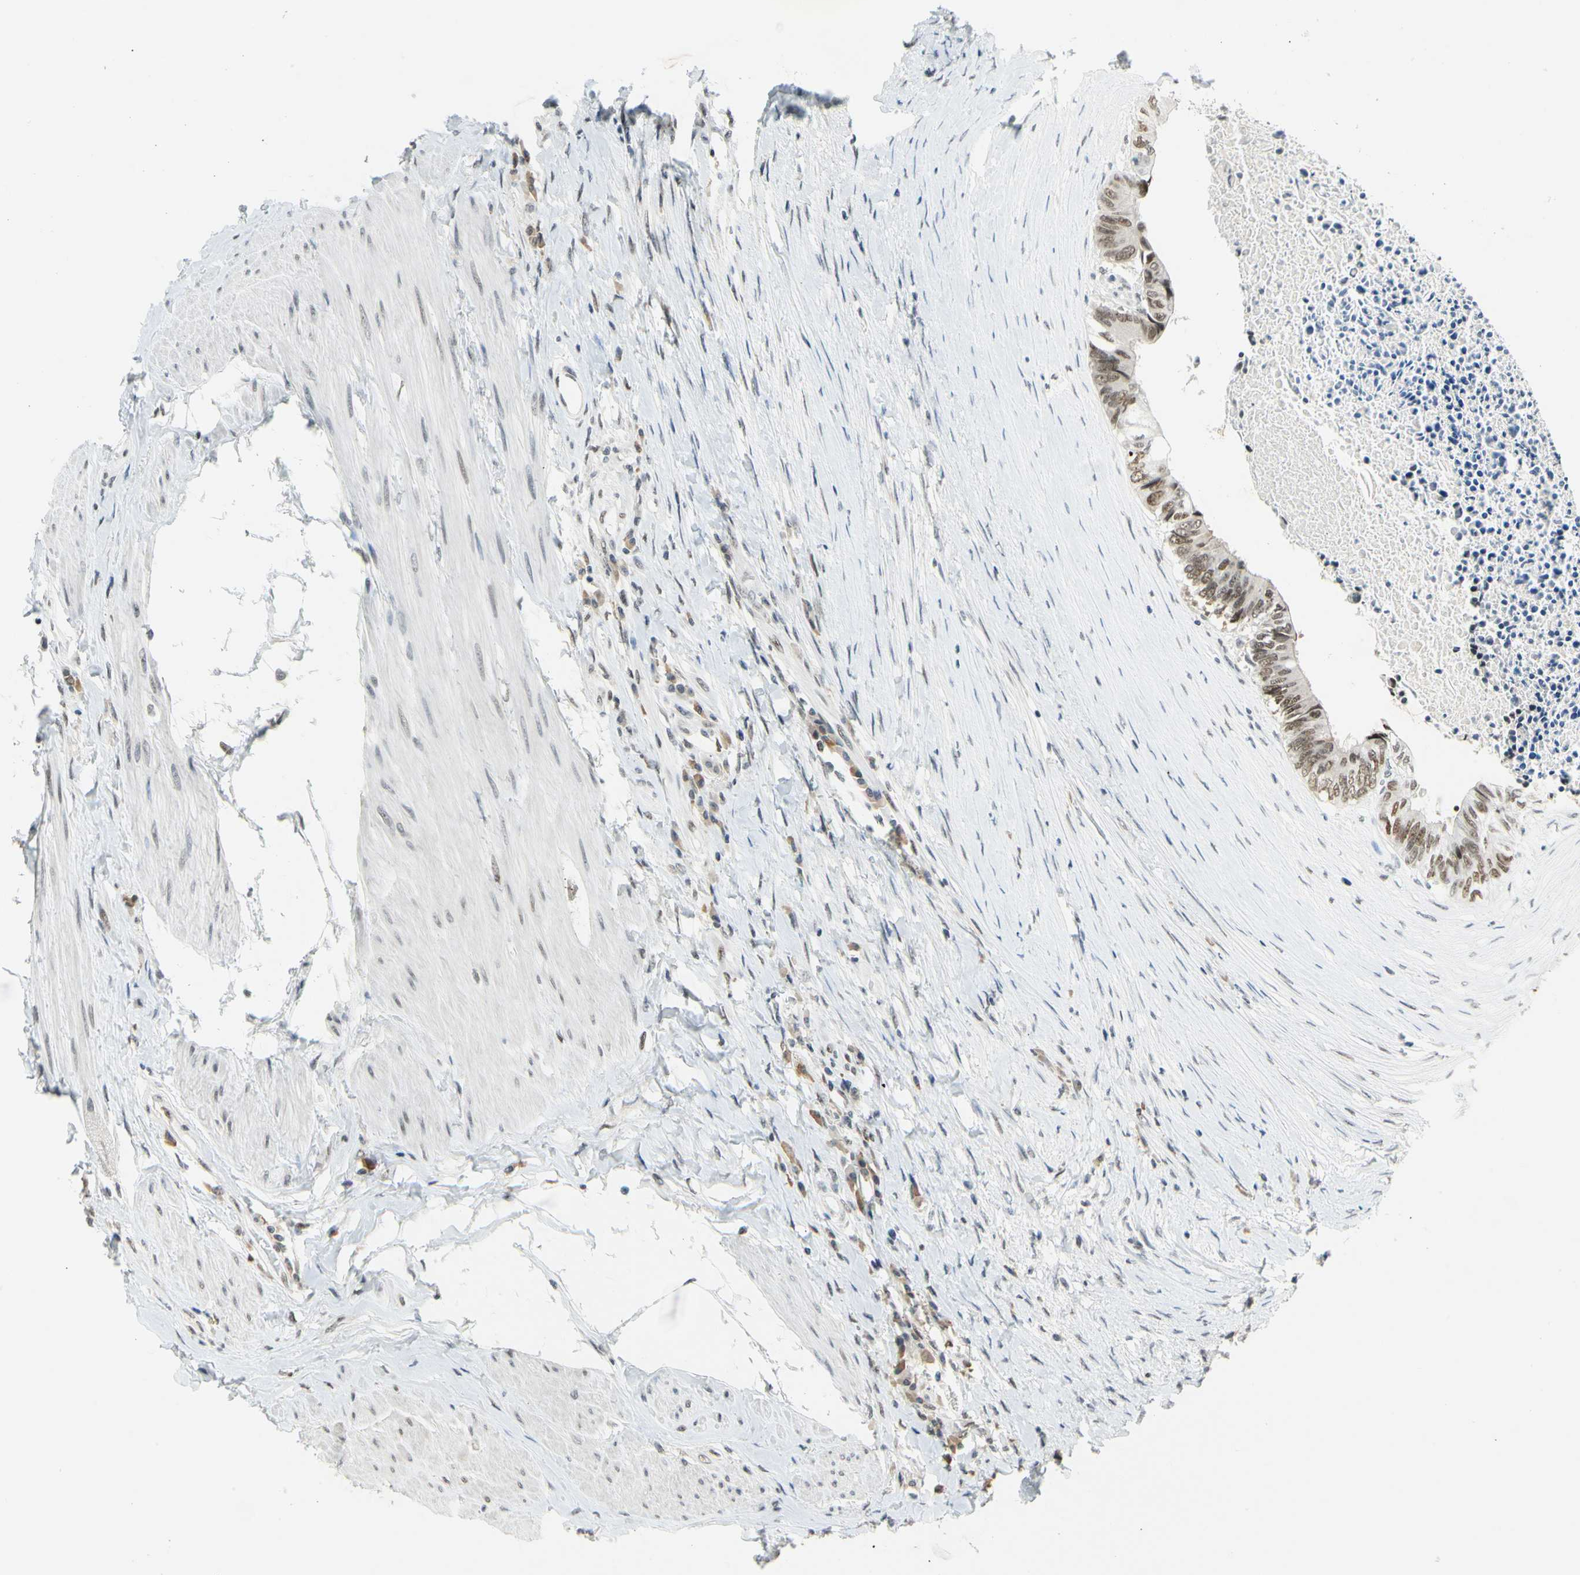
{"staining": {"intensity": "weak", "quantity": ">75%", "location": "nuclear"}, "tissue": "colorectal cancer", "cell_type": "Tumor cells", "image_type": "cancer", "snomed": [{"axis": "morphology", "description": "Adenocarcinoma, NOS"}, {"axis": "topography", "description": "Rectum"}], "caption": "IHC photomicrograph of neoplastic tissue: colorectal cancer (adenocarcinoma) stained using immunohistochemistry reveals low levels of weak protein expression localized specifically in the nuclear of tumor cells, appearing as a nuclear brown color.", "gene": "ZSCAN16", "patient": {"sex": "male", "age": 63}}